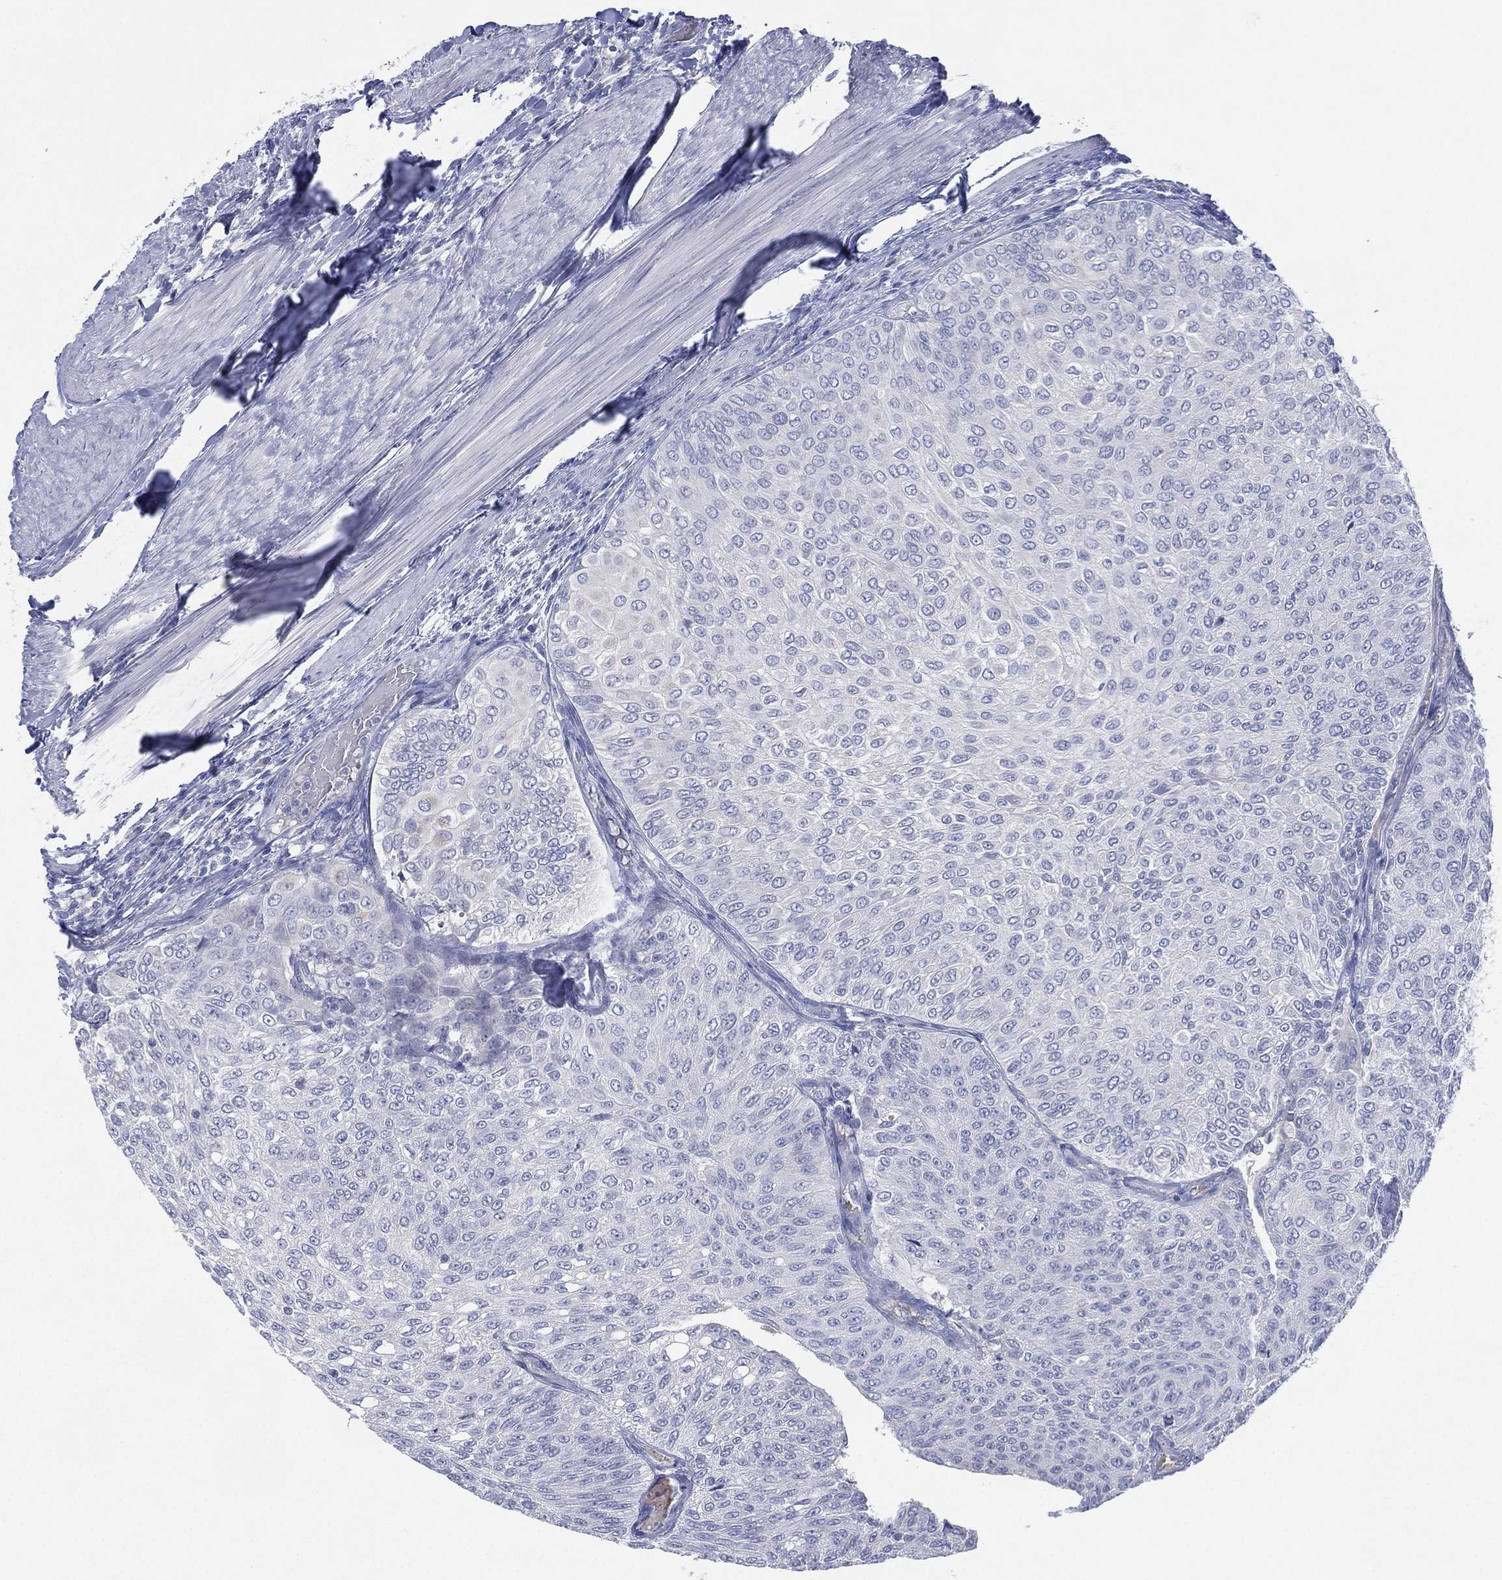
{"staining": {"intensity": "negative", "quantity": "none", "location": "none"}, "tissue": "urothelial cancer", "cell_type": "Tumor cells", "image_type": "cancer", "snomed": [{"axis": "morphology", "description": "Urothelial carcinoma, Low grade"}, {"axis": "topography", "description": "Ureter, NOS"}, {"axis": "topography", "description": "Urinary bladder"}], "caption": "The micrograph exhibits no significant expression in tumor cells of low-grade urothelial carcinoma.", "gene": "CYP2D6", "patient": {"sex": "male", "age": 78}}